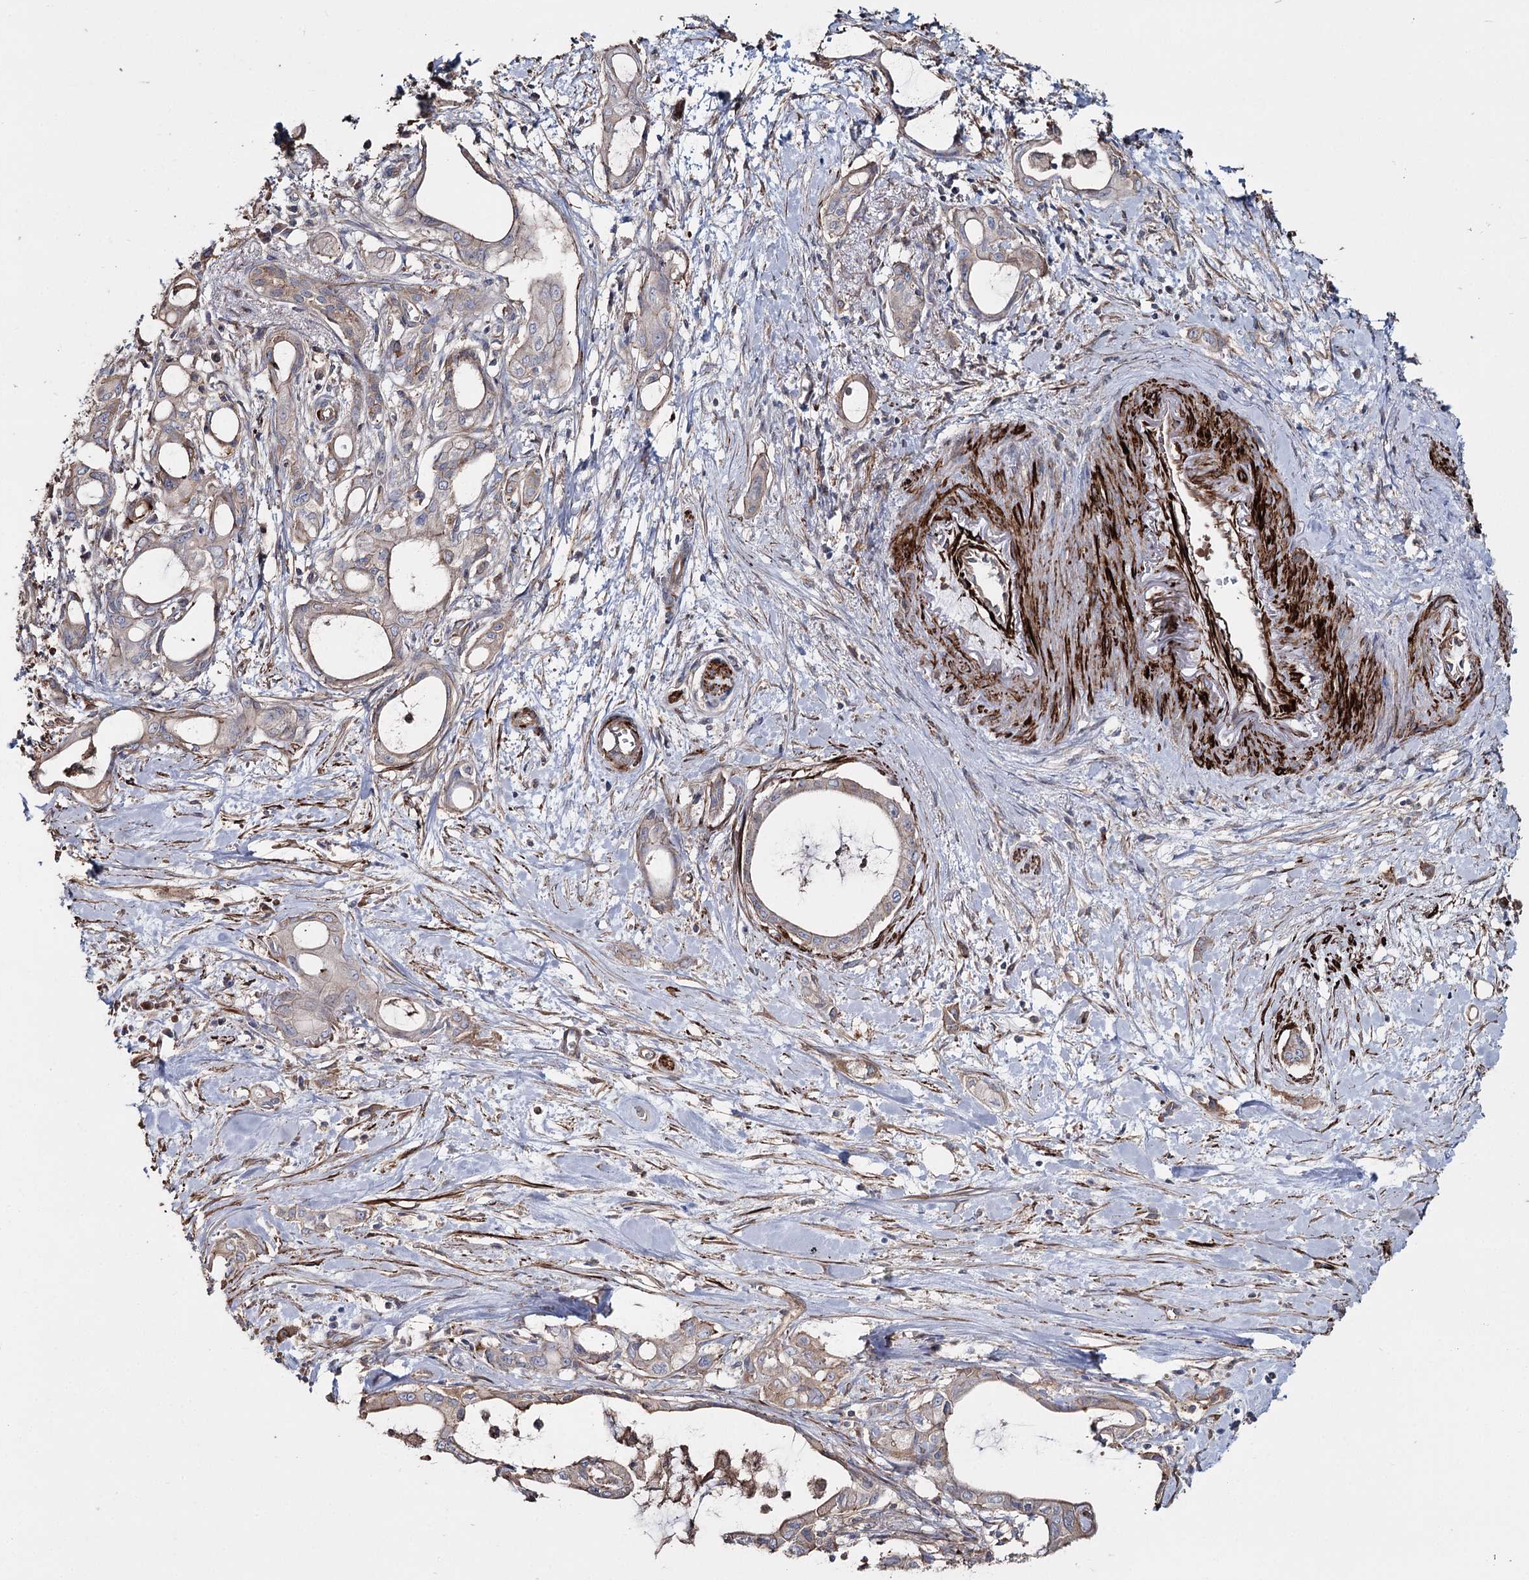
{"staining": {"intensity": "weak", "quantity": "<25%", "location": "cytoplasmic/membranous"}, "tissue": "pancreatic cancer", "cell_type": "Tumor cells", "image_type": "cancer", "snomed": [{"axis": "morphology", "description": "Adenocarcinoma, NOS"}, {"axis": "topography", "description": "Pancreas"}], "caption": "Immunohistochemistry (IHC) photomicrograph of human adenocarcinoma (pancreatic) stained for a protein (brown), which shows no positivity in tumor cells.", "gene": "SUMF1", "patient": {"sex": "male", "age": 72}}